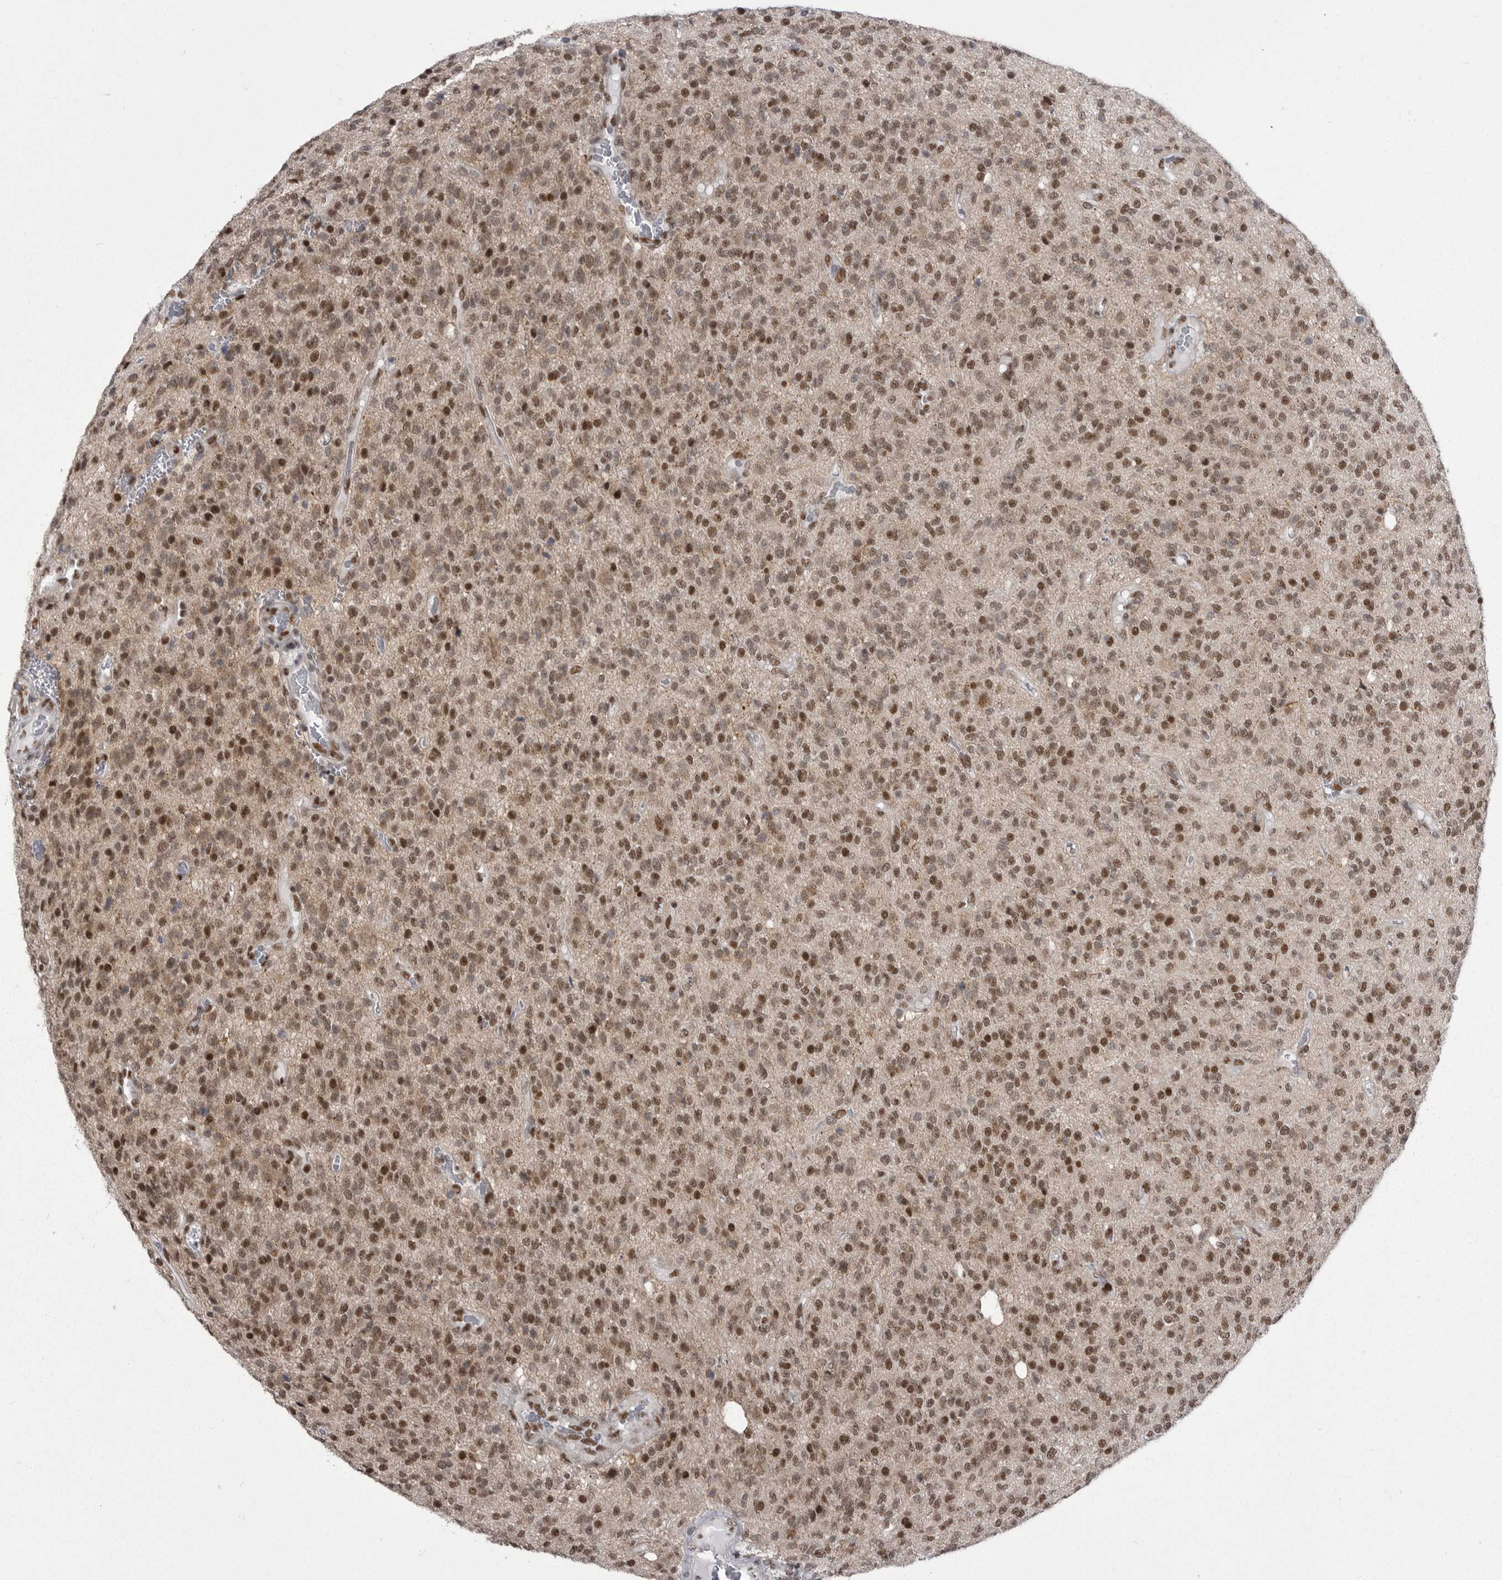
{"staining": {"intensity": "moderate", "quantity": ">75%", "location": "nuclear"}, "tissue": "glioma", "cell_type": "Tumor cells", "image_type": "cancer", "snomed": [{"axis": "morphology", "description": "Glioma, malignant, High grade"}, {"axis": "topography", "description": "Brain"}], "caption": "The micrograph displays a brown stain indicating the presence of a protein in the nuclear of tumor cells in high-grade glioma (malignant).", "gene": "MEPCE", "patient": {"sex": "male", "age": 34}}